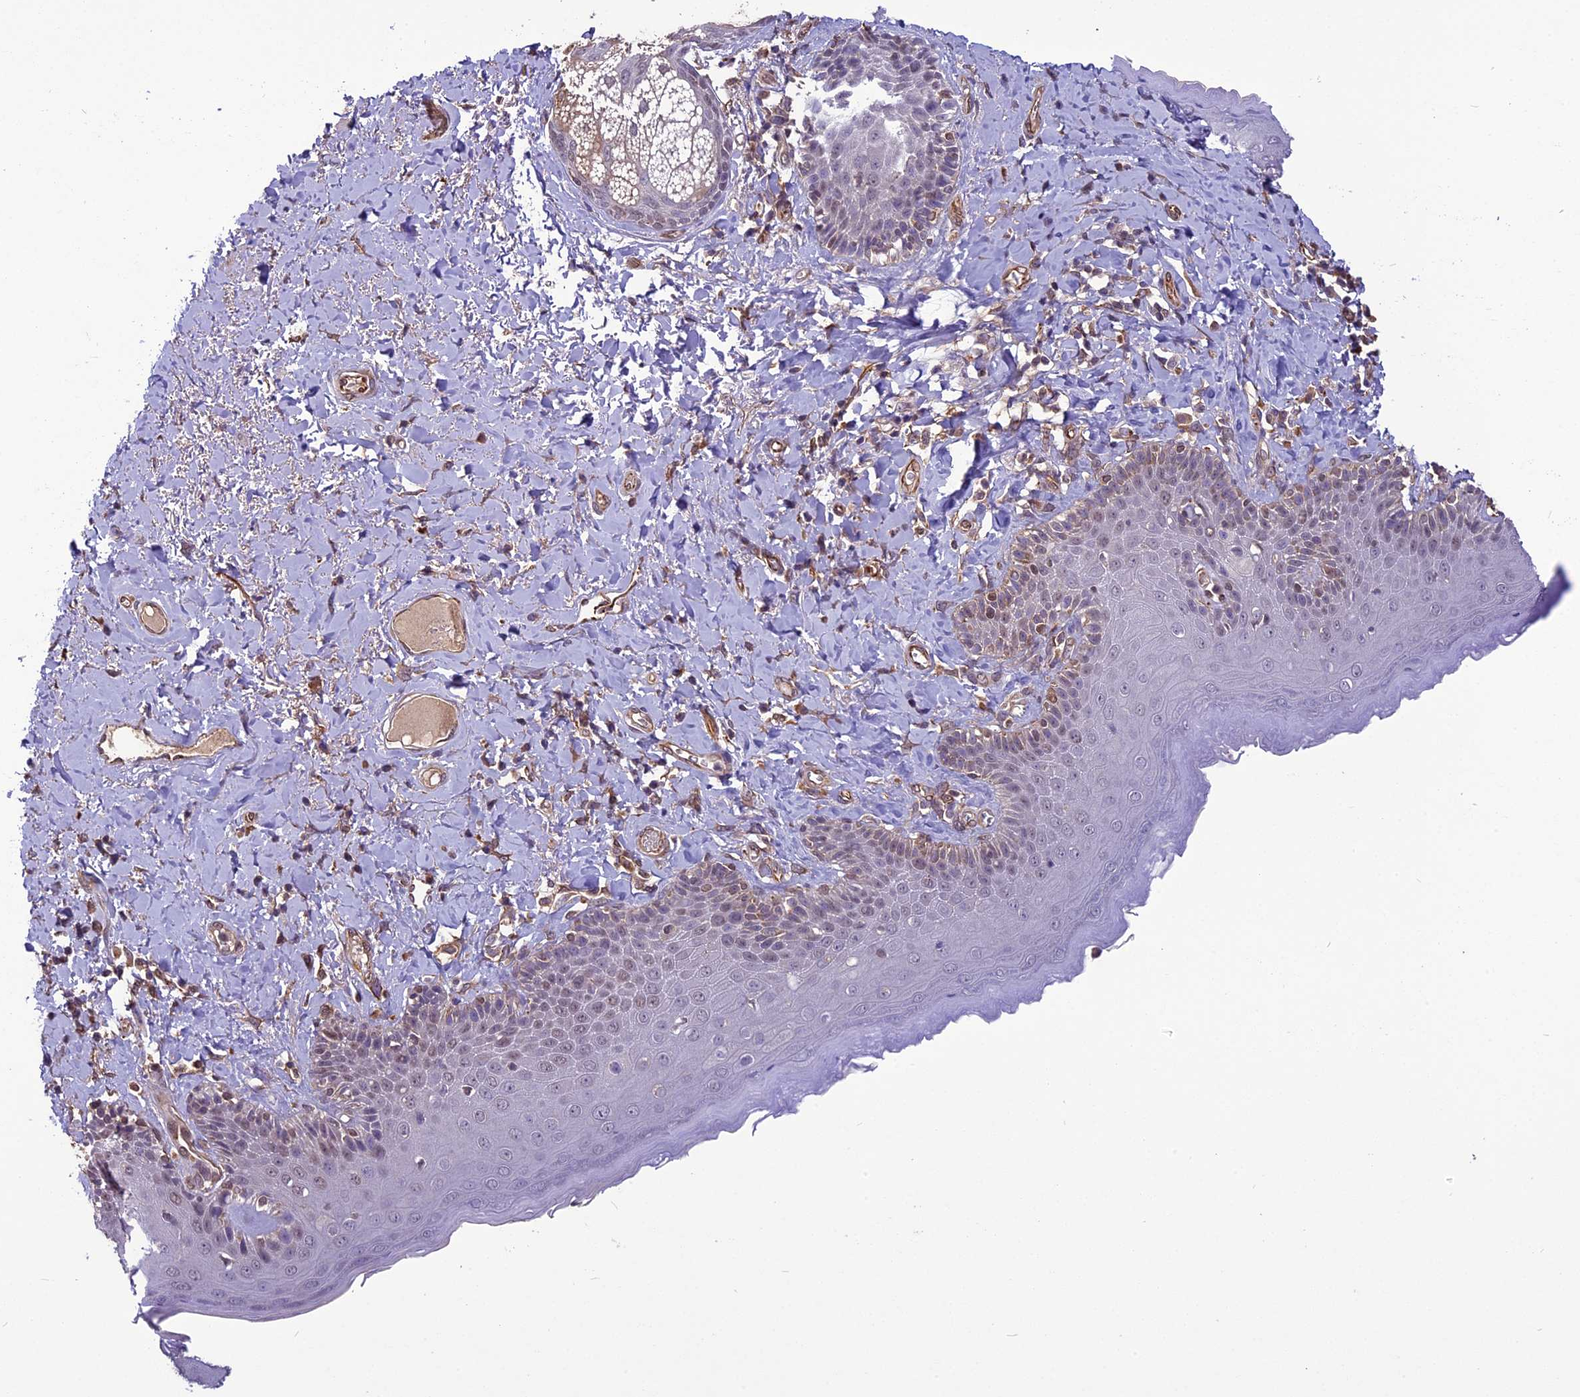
{"staining": {"intensity": "weak", "quantity": "25%-75%", "location": "cytoplasmic/membranous,nuclear"}, "tissue": "skin", "cell_type": "Epidermal cells", "image_type": "normal", "snomed": [{"axis": "morphology", "description": "Normal tissue, NOS"}, {"axis": "topography", "description": "Anal"}], "caption": "Human skin stained for a protein (brown) demonstrates weak cytoplasmic/membranous,nuclear positive staining in approximately 25%-75% of epidermal cells.", "gene": "C3orf70", "patient": {"sex": "male", "age": 69}}